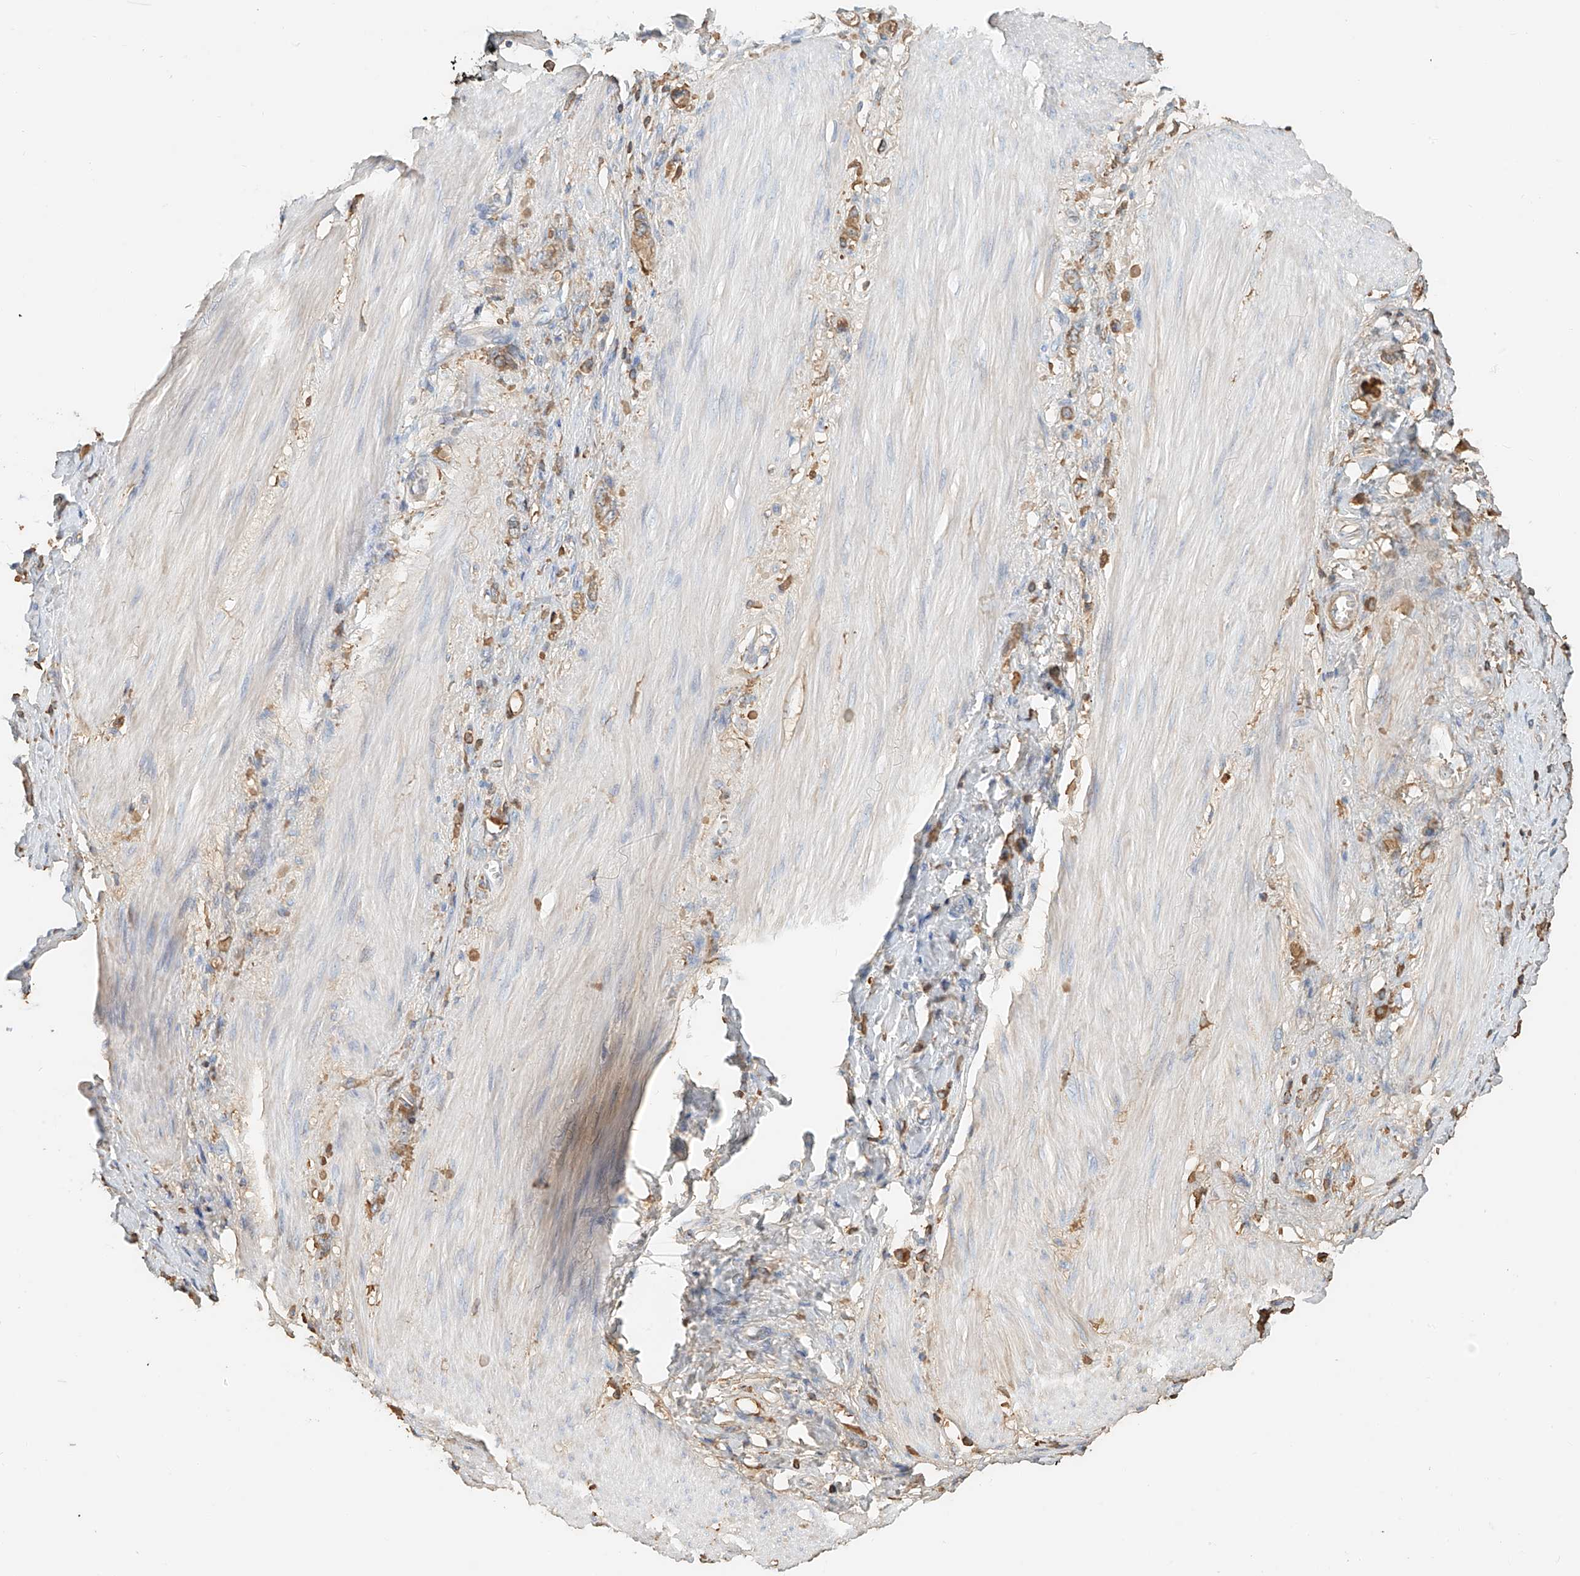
{"staining": {"intensity": "moderate", "quantity": ">75%", "location": "cytoplasmic/membranous"}, "tissue": "stomach cancer", "cell_type": "Tumor cells", "image_type": "cancer", "snomed": [{"axis": "morphology", "description": "Adenocarcinoma, NOS"}, {"axis": "topography", "description": "Stomach"}], "caption": "Protein staining of stomach adenocarcinoma tissue reveals moderate cytoplasmic/membranous positivity in approximately >75% of tumor cells. The protein of interest is shown in brown color, while the nuclei are stained blue.", "gene": "ZFP30", "patient": {"sex": "female", "age": 76}}